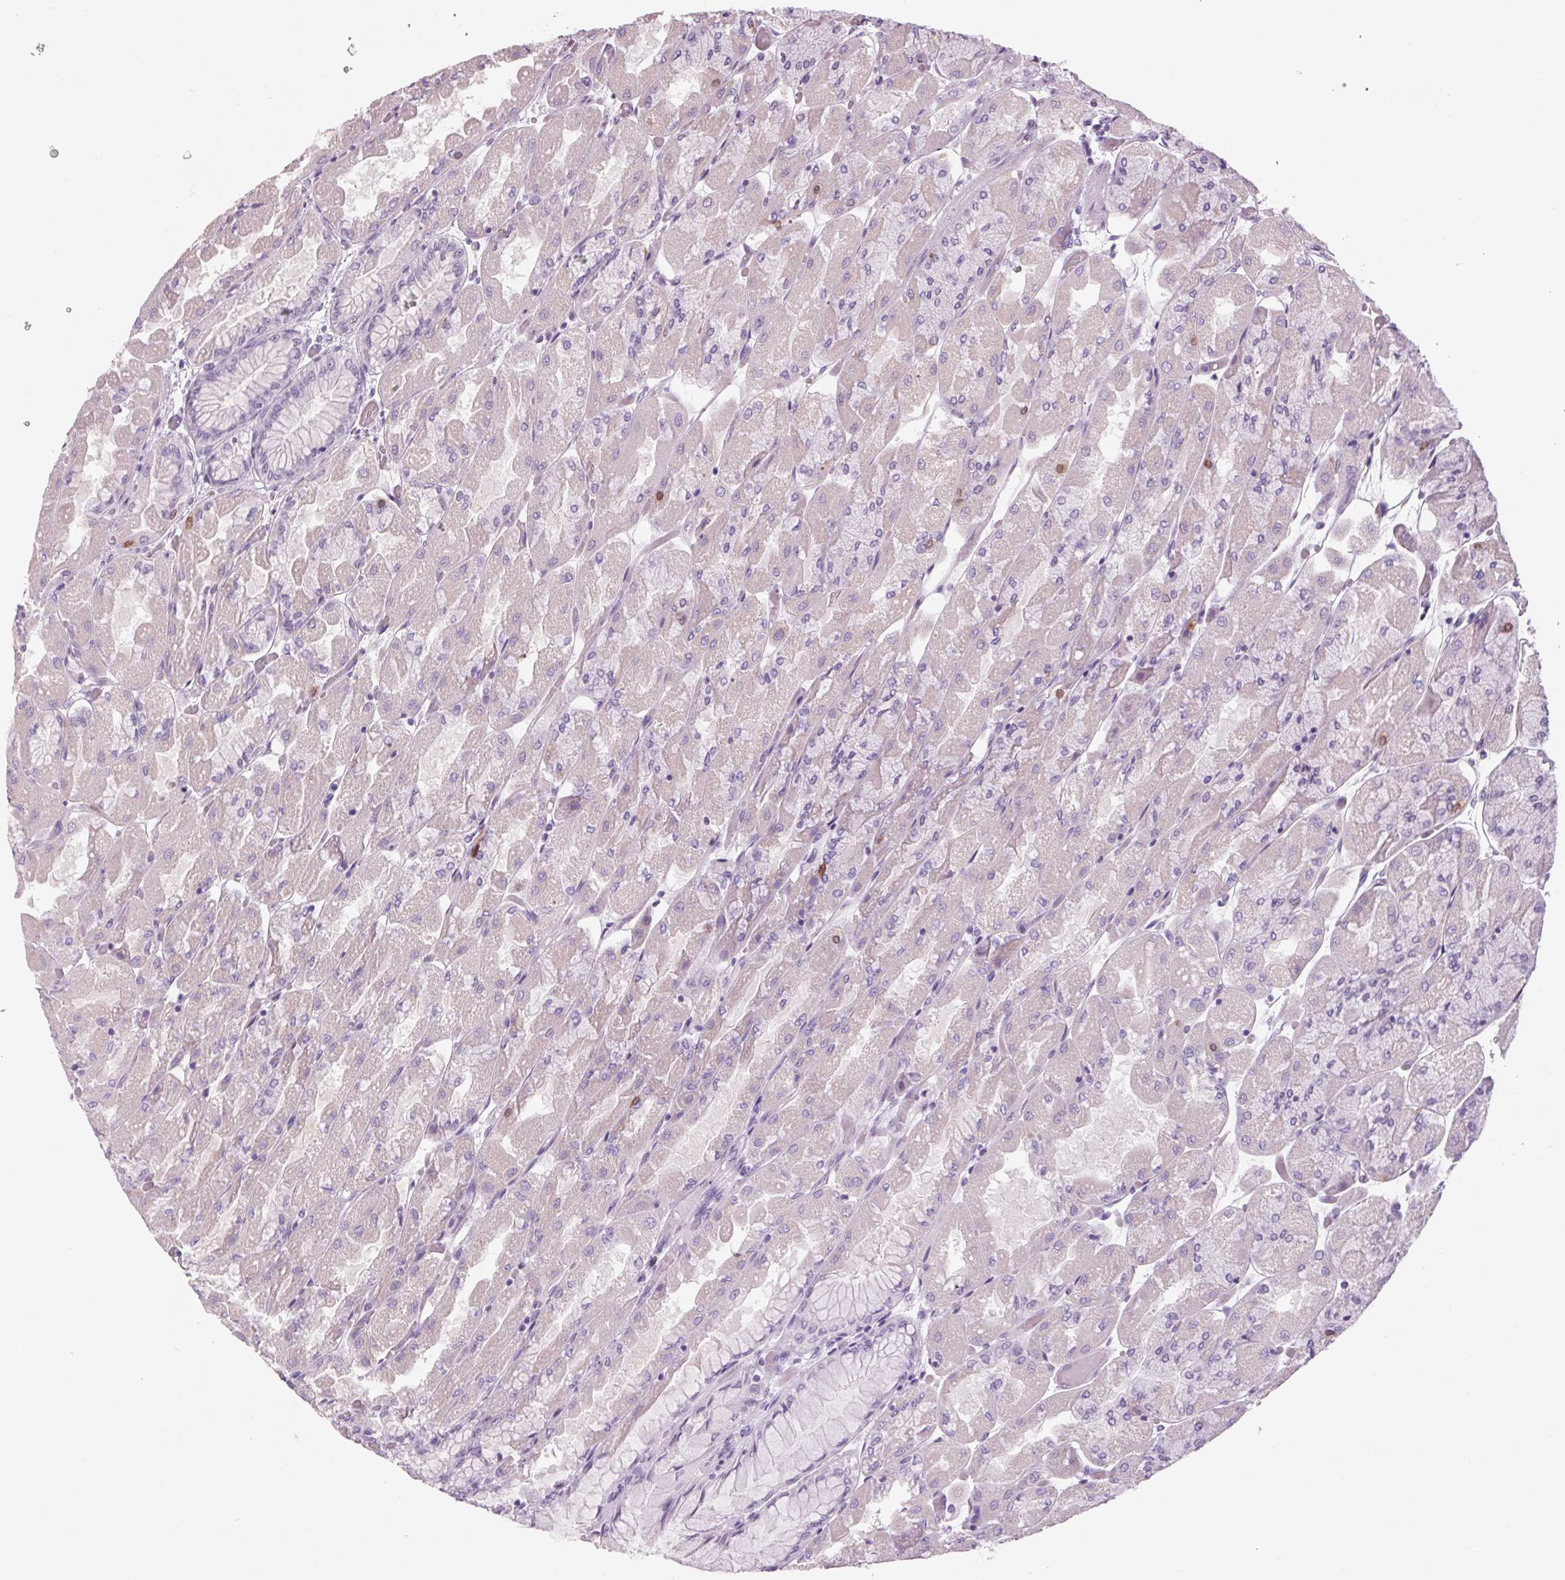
{"staining": {"intensity": "weak", "quantity": "25%-75%", "location": "cytoplasmic/membranous"}, "tissue": "stomach", "cell_type": "Glandular cells", "image_type": "normal", "snomed": [{"axis": "morphology", "description": "Normal tissue, NOS"}, {"axis": "topography", "description": "Stomach"}], "caption": "This is a photomicrograph of IHC staining of normal stomach, which shows weak positivity in the cytoplasmic/membranous of glandular cells.", "gene": "PPP1R1A", "patient": {"sex": "female", "age": 61}}